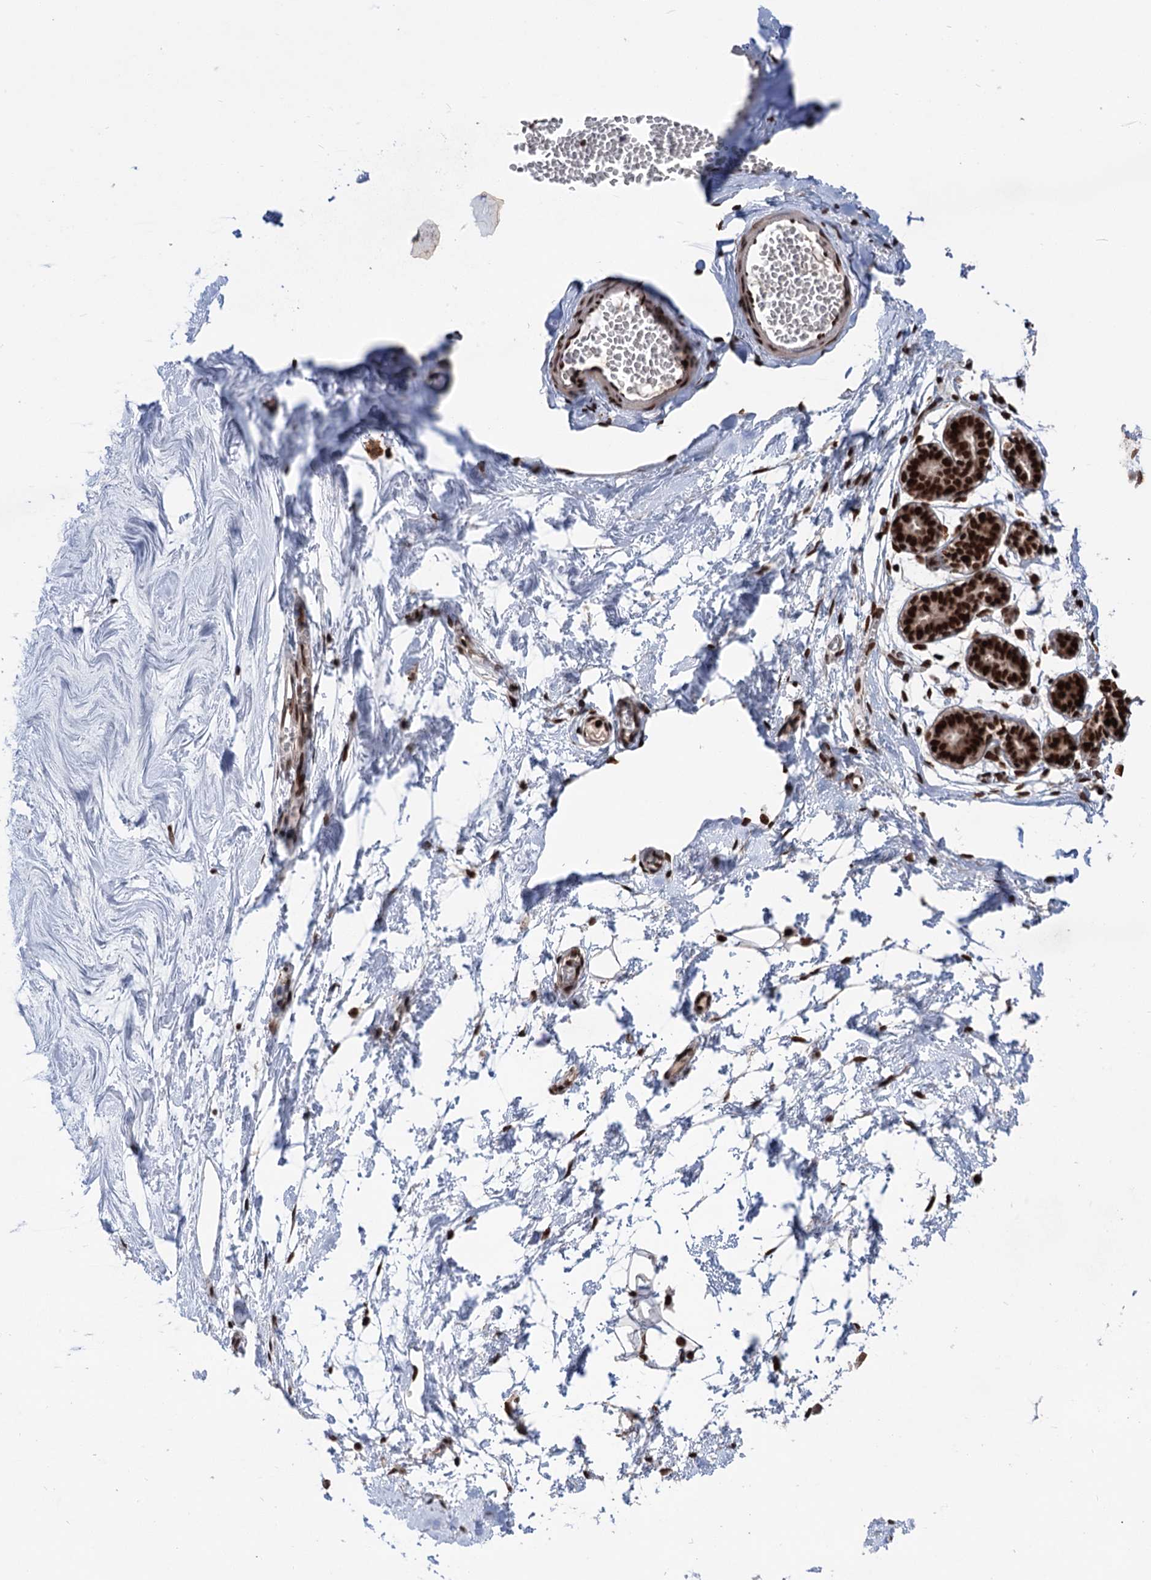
{"staining": {"intensity": "strong", "quantity": "25%-75%", "location": "nuclear"}, "tissue": "breast", "cell_type": "Adipocytes", "image_type": "normal", "snomed": [{"axis": "morphology", "description": "Normal tissue, NOS"}, {"axis": "topography", "description": "Breast"}], "caption": "High-power microscopy captured an immunohistochemistry photomicrograph of normal breast, revealing strong nuclear positivity in approximately 25%-75% of adipocytes. (DAB IHC, brown staining for protein, blue staining for nuclei).", "gene": "MAML1", "patient": {"sex": "female", "age": 27}}